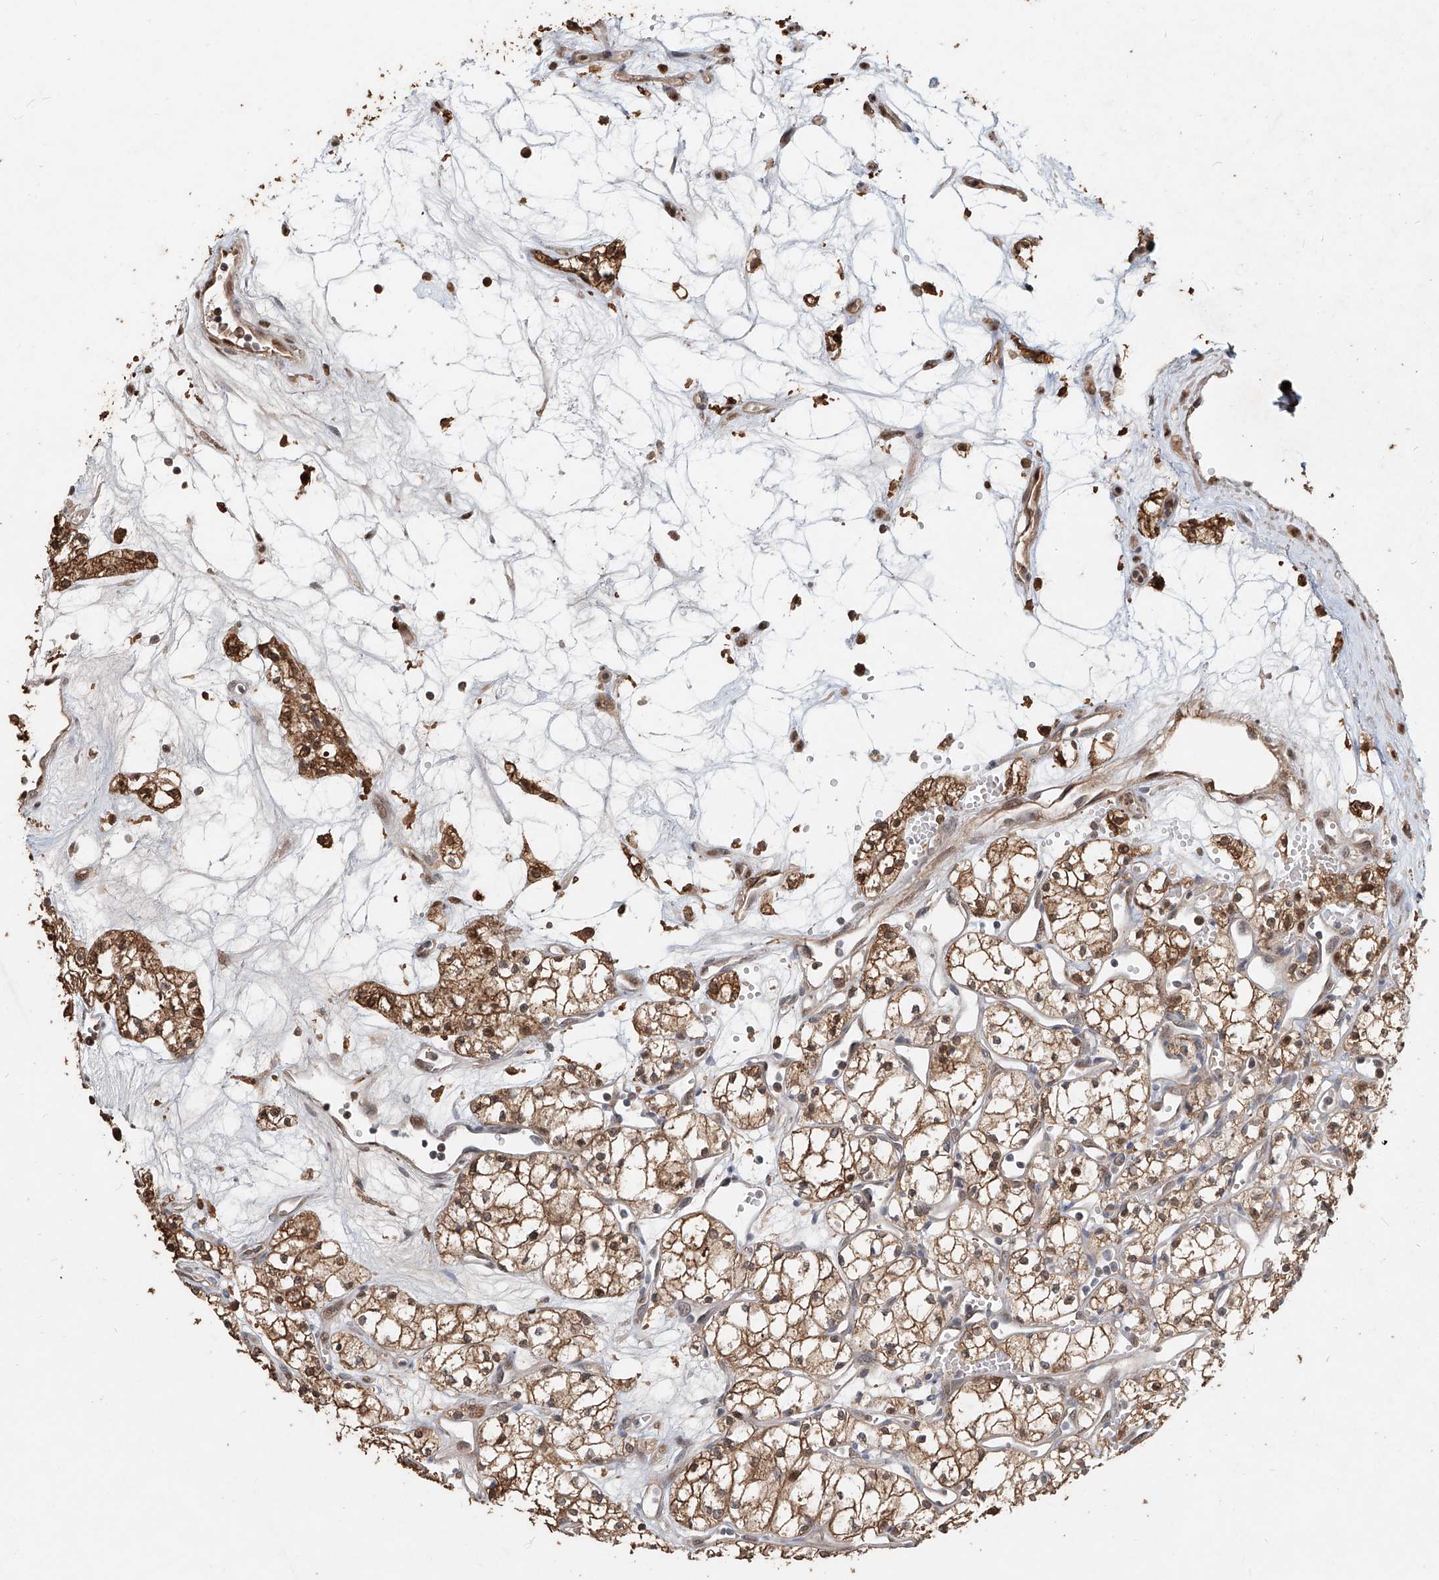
{"staining": {"intensity": "moderate", "quantity": ">75%", "location": "cytoplasmic/membranous,nuclear"}, "tissue": "renal cancer", "cell_type": "Tumor cells", "image_type": "cancer", "snomed": [{"axis": "morphology", "description": "Adenocarcinoma, NOS"}, {"axis": "topography", "description": "Kidney"}], "caption": "Moderate cytoplasmic/membranous and nuclear positivity for a protein is identified in about >75% of tumor cells of renal cancer (adenocarcinoma) using immunohistochemistry.", "gene": "RMND1", "patient": {"sex": "male", "age": 59}}